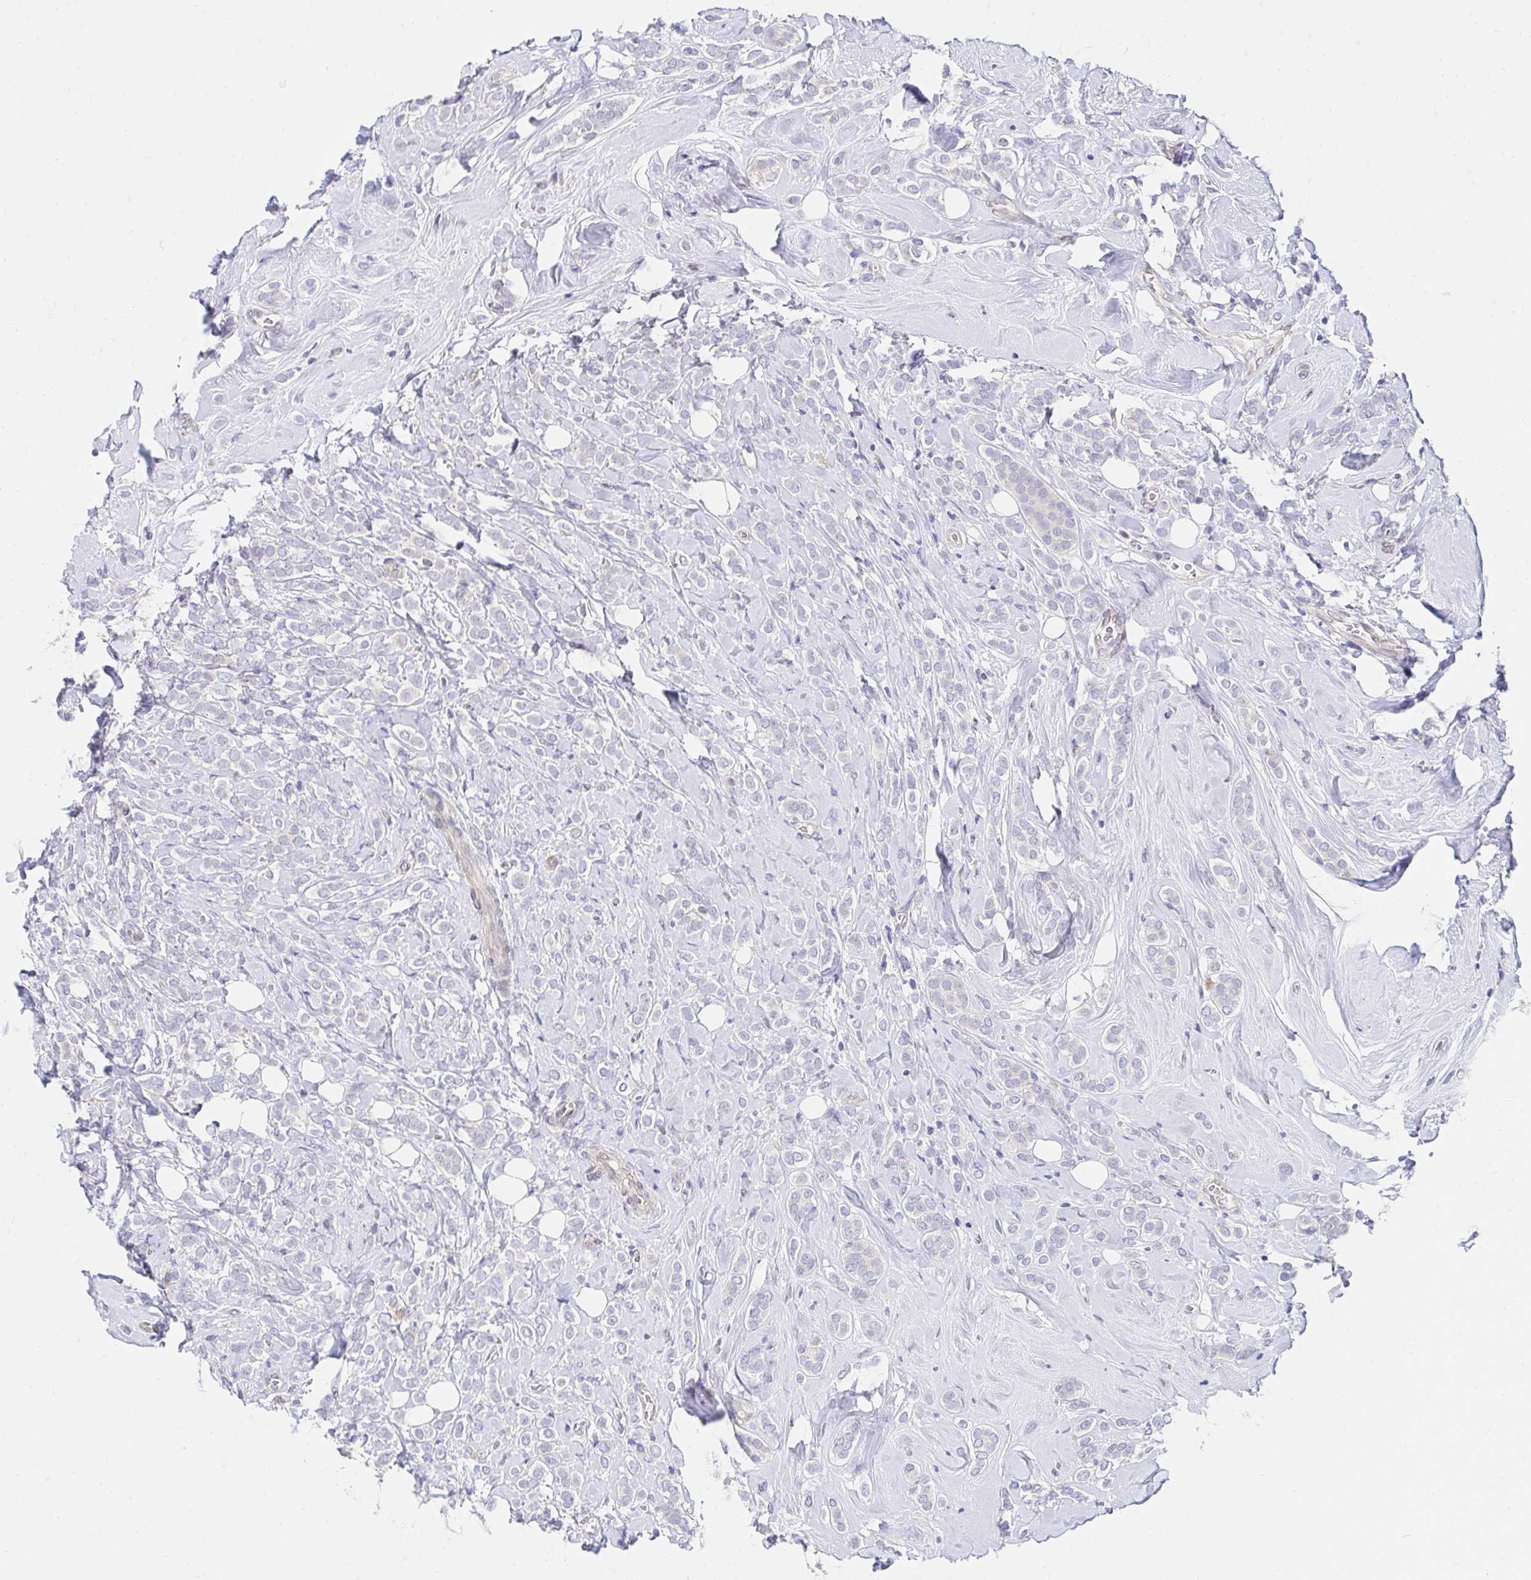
{"staining": {"intensity": "negative", "quantity": "none", "location": "none"}, "tissue": "breast cancer", "cell_type": "Tumor cells", "image_type": "cancer", "snomed": [{"axis": "morphology", "description": "Lobular carcinoma"}, {"axis": "topography", "description": "Breast"}], "caption": "Breast lobular carcinoma was stained to show a protein in brown. There is no significant expression in tumor cells. (DAB (3,3'-diaminobenzidine) immunohistochemistry with hematoxylin counter stain).", "gene": "AKAP14", "patient": {"sex": "female", "age": 49}}